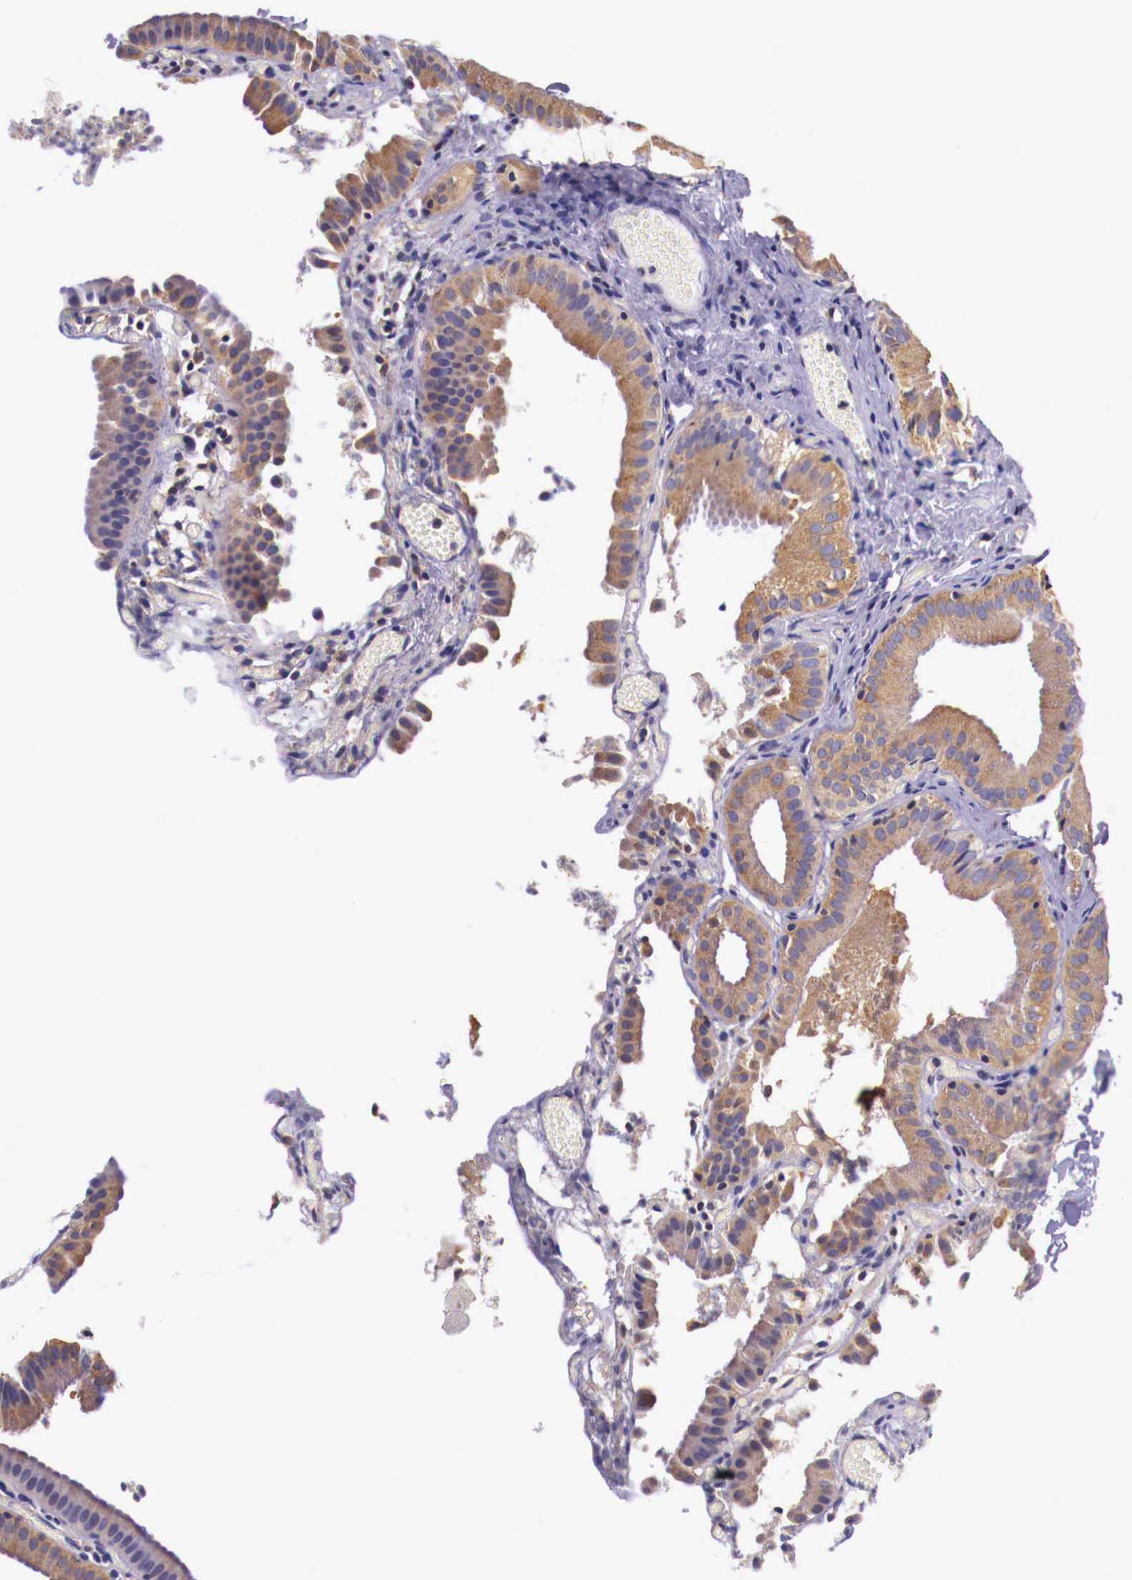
{"staining": {"intensity": "moderate", "quantity": ">75%", "location": "cytoplasmic/membranous"}, "tissue": "gallbladder", "cell_type": "Glandular cells", "image_type": "normal", "snomed": [{"axis": "morphology", "description": "Normal tissue, NOS"}, {"axis": "topography", "description": "Gallbladder"}], "caption": "The micrograph displays staining of normal gallbladder, revealing moderate cytoplasmic/membranous protein positivity (brown color) within glandular cells.", "gene": "GRIPAP1", "patient": {"sex": "female", "age": 44}}